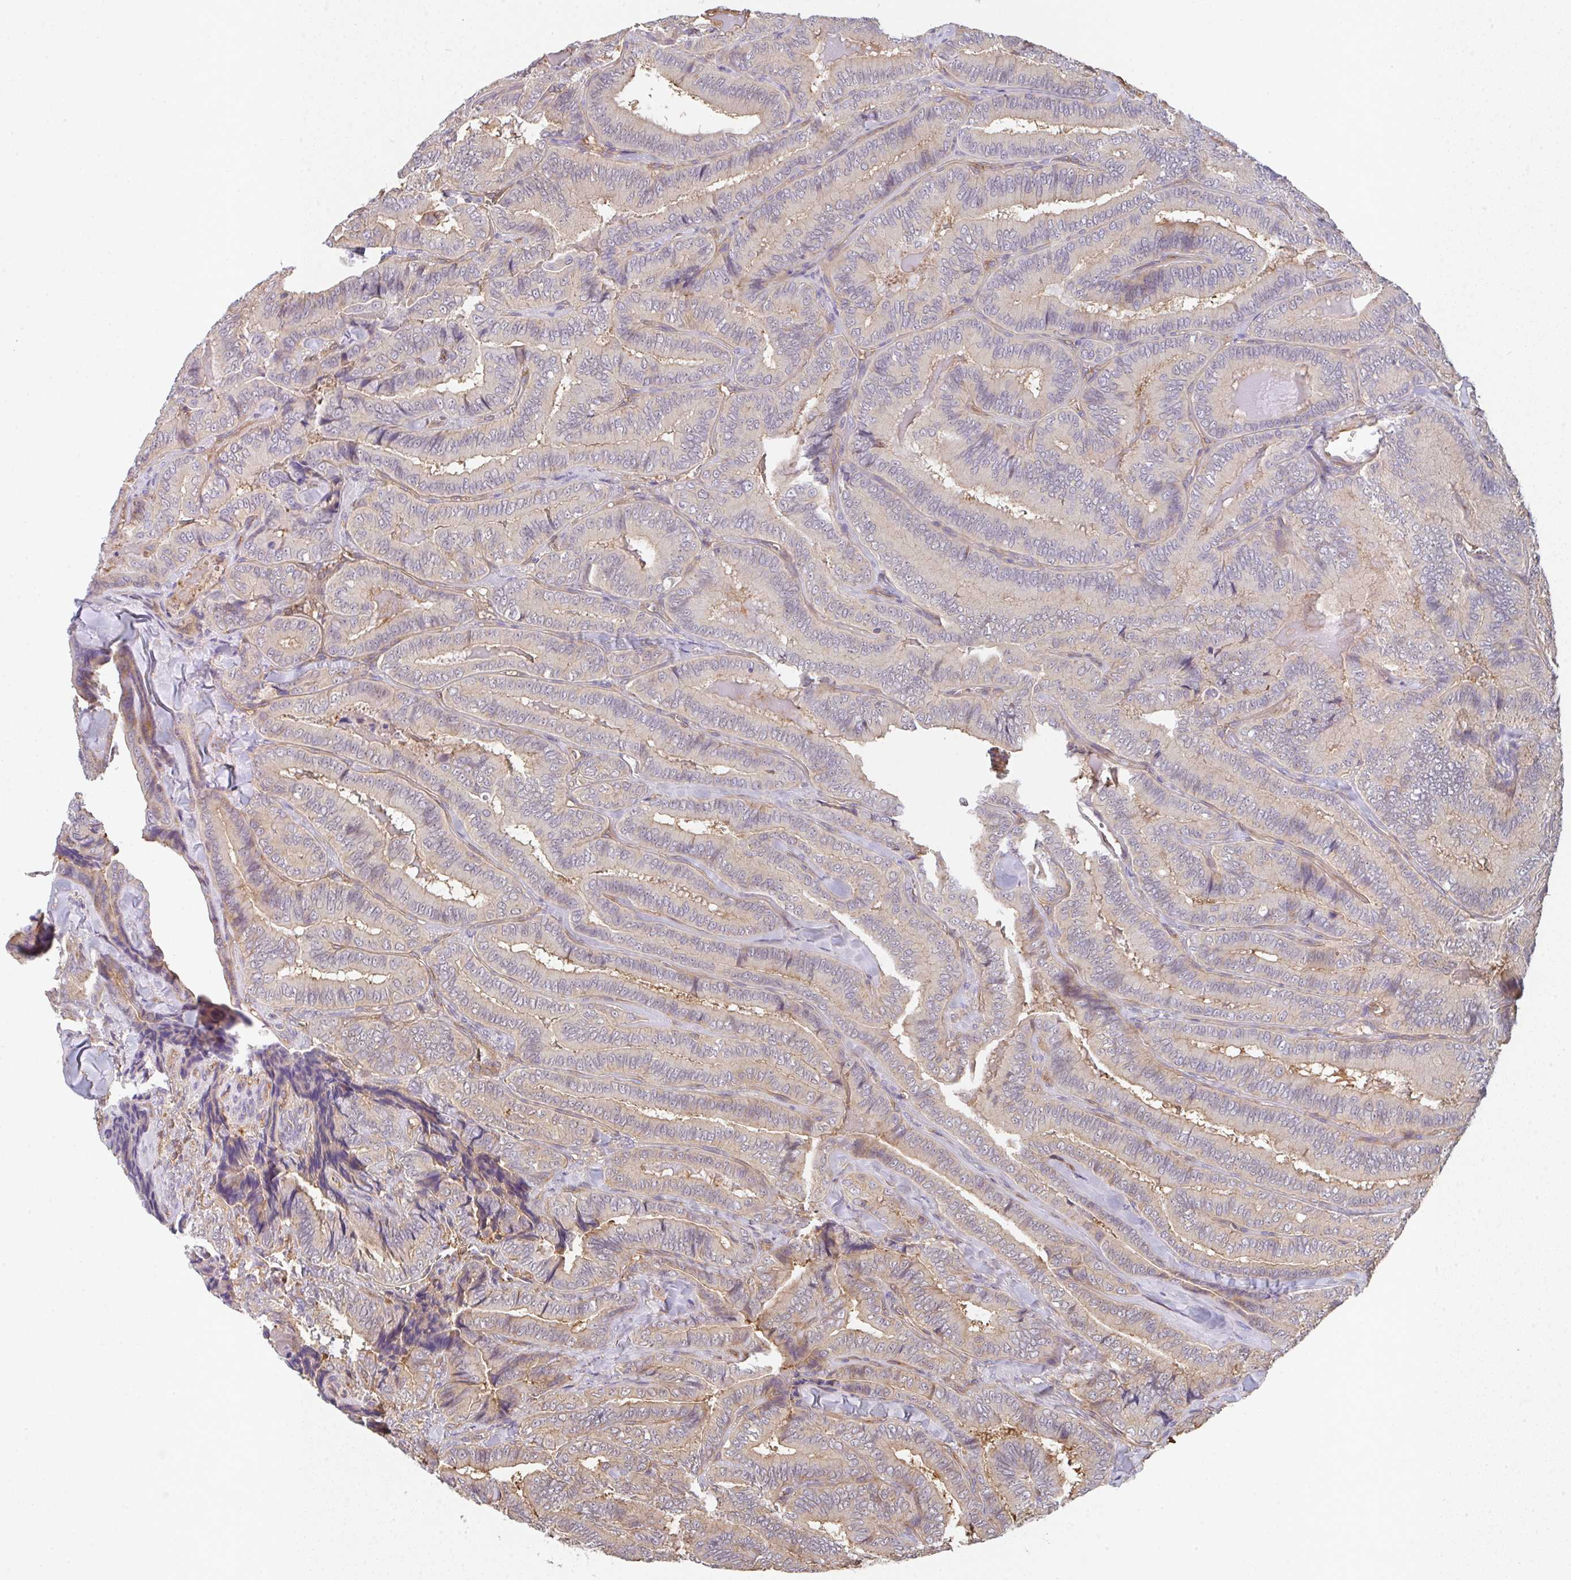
{"staining": {"intensity": "weak", "quantity": "<25%", "location": "cytoplasmic/membranous"}, "tissue": "thyroid cancer", "cell_type": "Tumor cells", "image_type": "cancer", "snomed": [{"axis": "morphology", "description": "Papillary adenocarcinoma, NOS"}, {"axis": "topography", "description": "Thyroid gland"}], "caption": "Immunohistochemistry (IHC) photomicrograph of thyroid cancer (papillary adenocarcinoma) stained for a protein (brown), which shows no staining in tumor cells.", "gene": "TMEM229A", "patient": {"sex": "male", "age": 61}}